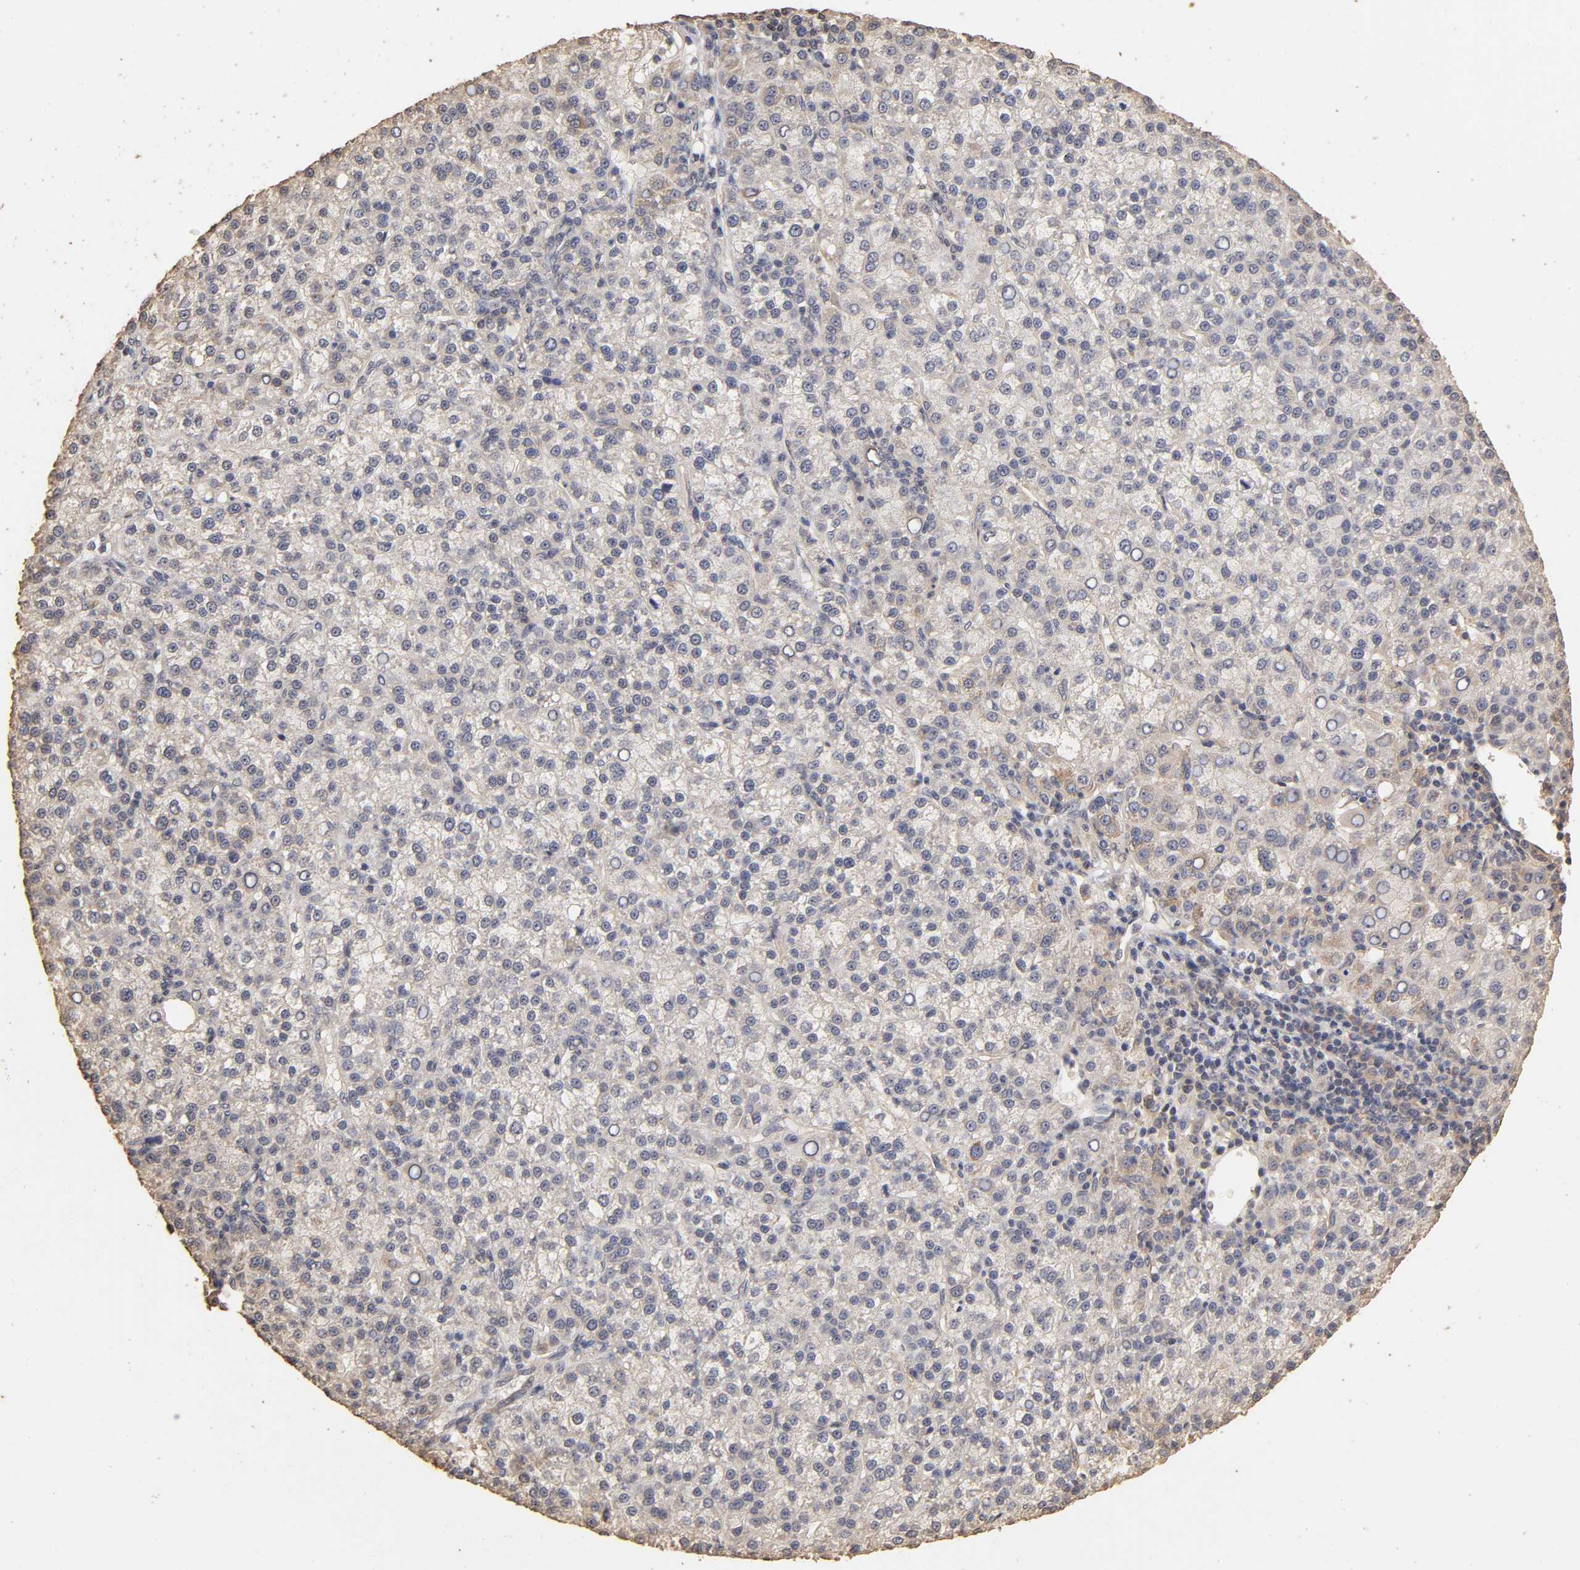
{"staining": {"intensity": "negative", "quantity": "none", "location": "none"}, "tissue": "liver cancer", "cell_type": "Tumor cells", "image_type": "cancer", "snomed": [{"axis": "morphology", "description": "Carcinoma, Hepatocellular, NOS"}, {"axis": "topography", "description": "Liver"}], "caption": "High power microscopy image of an immunohistochemistry (IHC) image of hepatocellular carcinoma (liver), revealing no significant expression in tumor cells.", "gene": "VSIG4", "patient": {"sex": "female", "age": 58}}